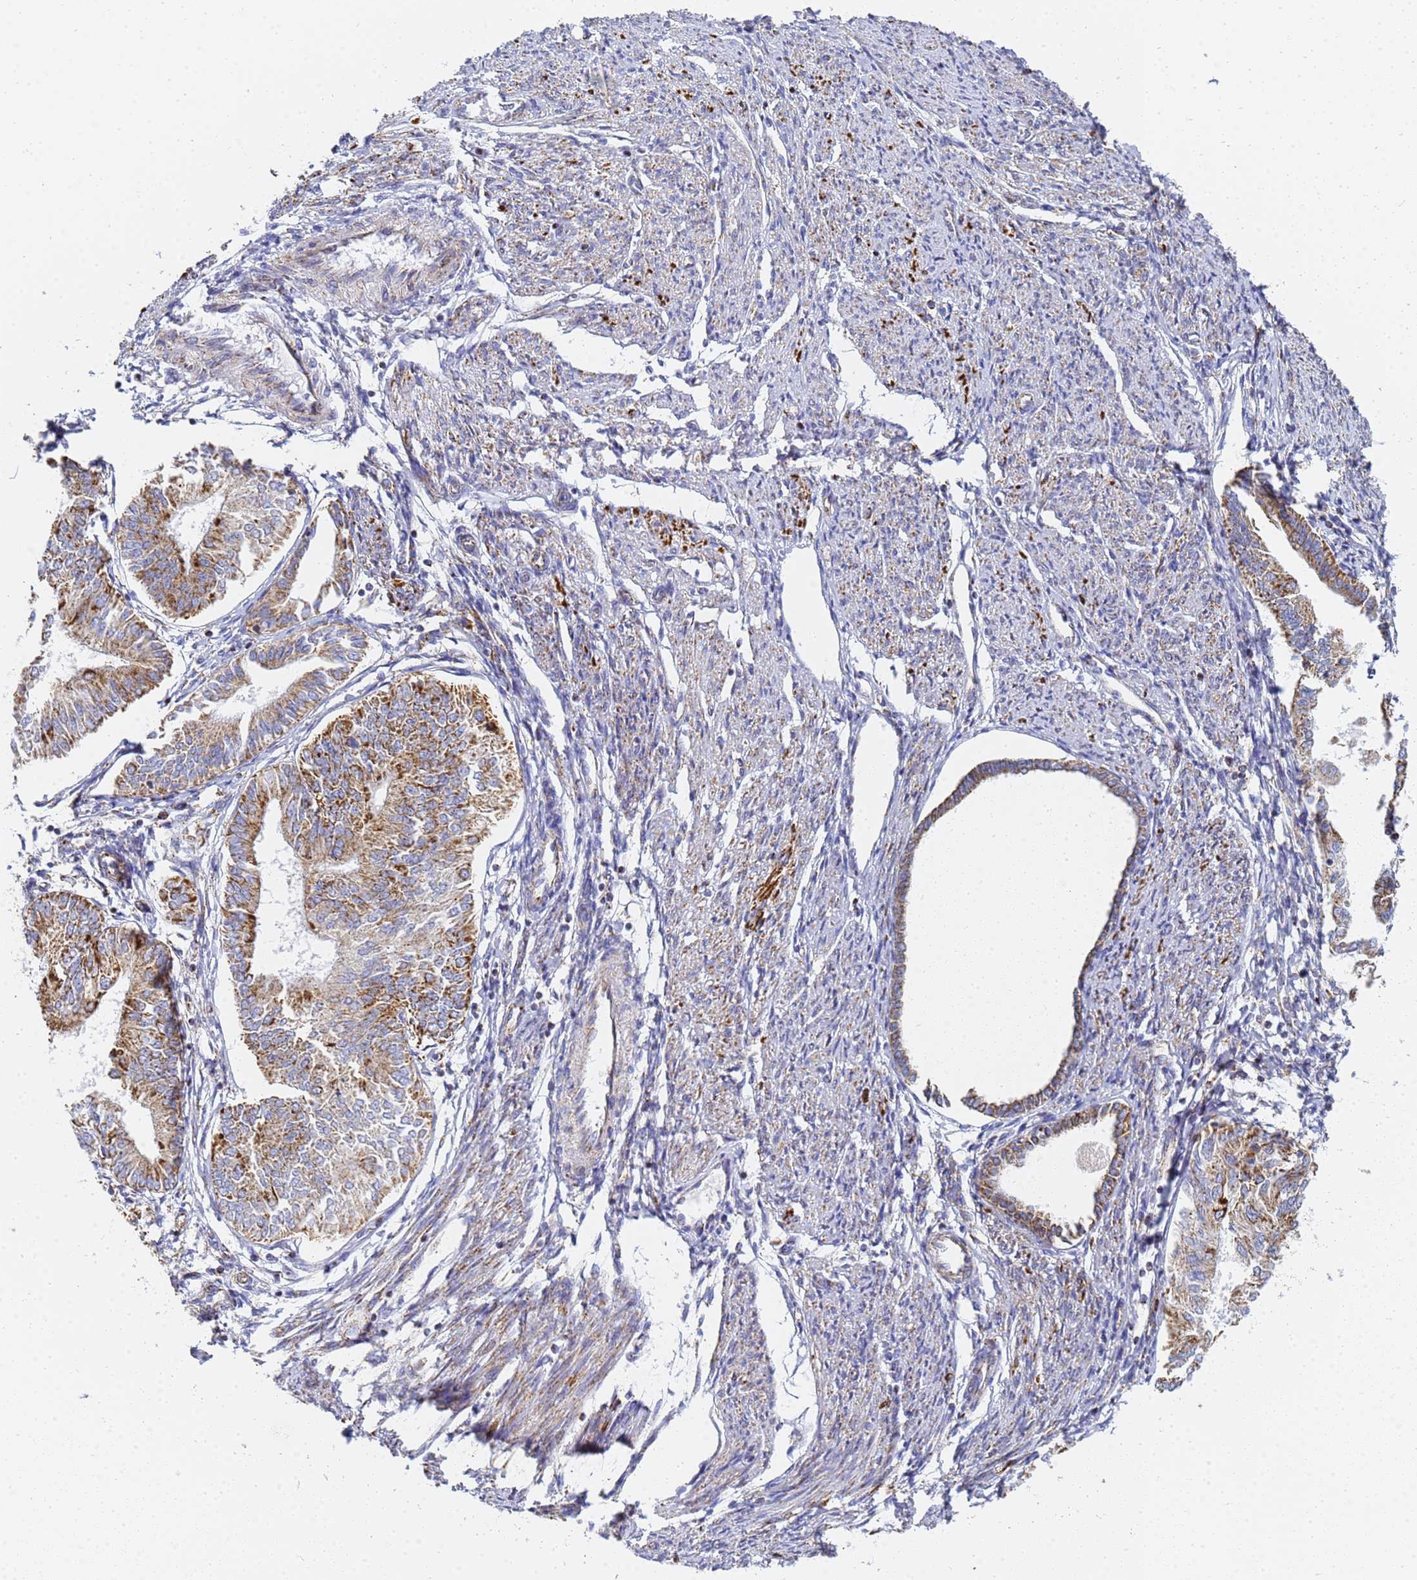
{"staining": {"intensity": "moderate", "quantity": ">75%", "location": "cytoplasmic/membranous"}, "tissue": "endometrial cancer", "cell_type": "Tumor cells", "image_type": "cancer", "snomed": [{"axis": "morphology", "description": "Adenocarcinoma, NOS"}, {"axis": "topography", "description": "Endometrium"}], "caption": "A histopathology image showing moderate cytoplasmic/membranous staining in approximately >75% of tumor cells in adenocarcinoma (endometrial), as visualized by brown immunohistochemical staining.", "gene": "CNIH4", "patient": {"sex": "female", "age": 58}}